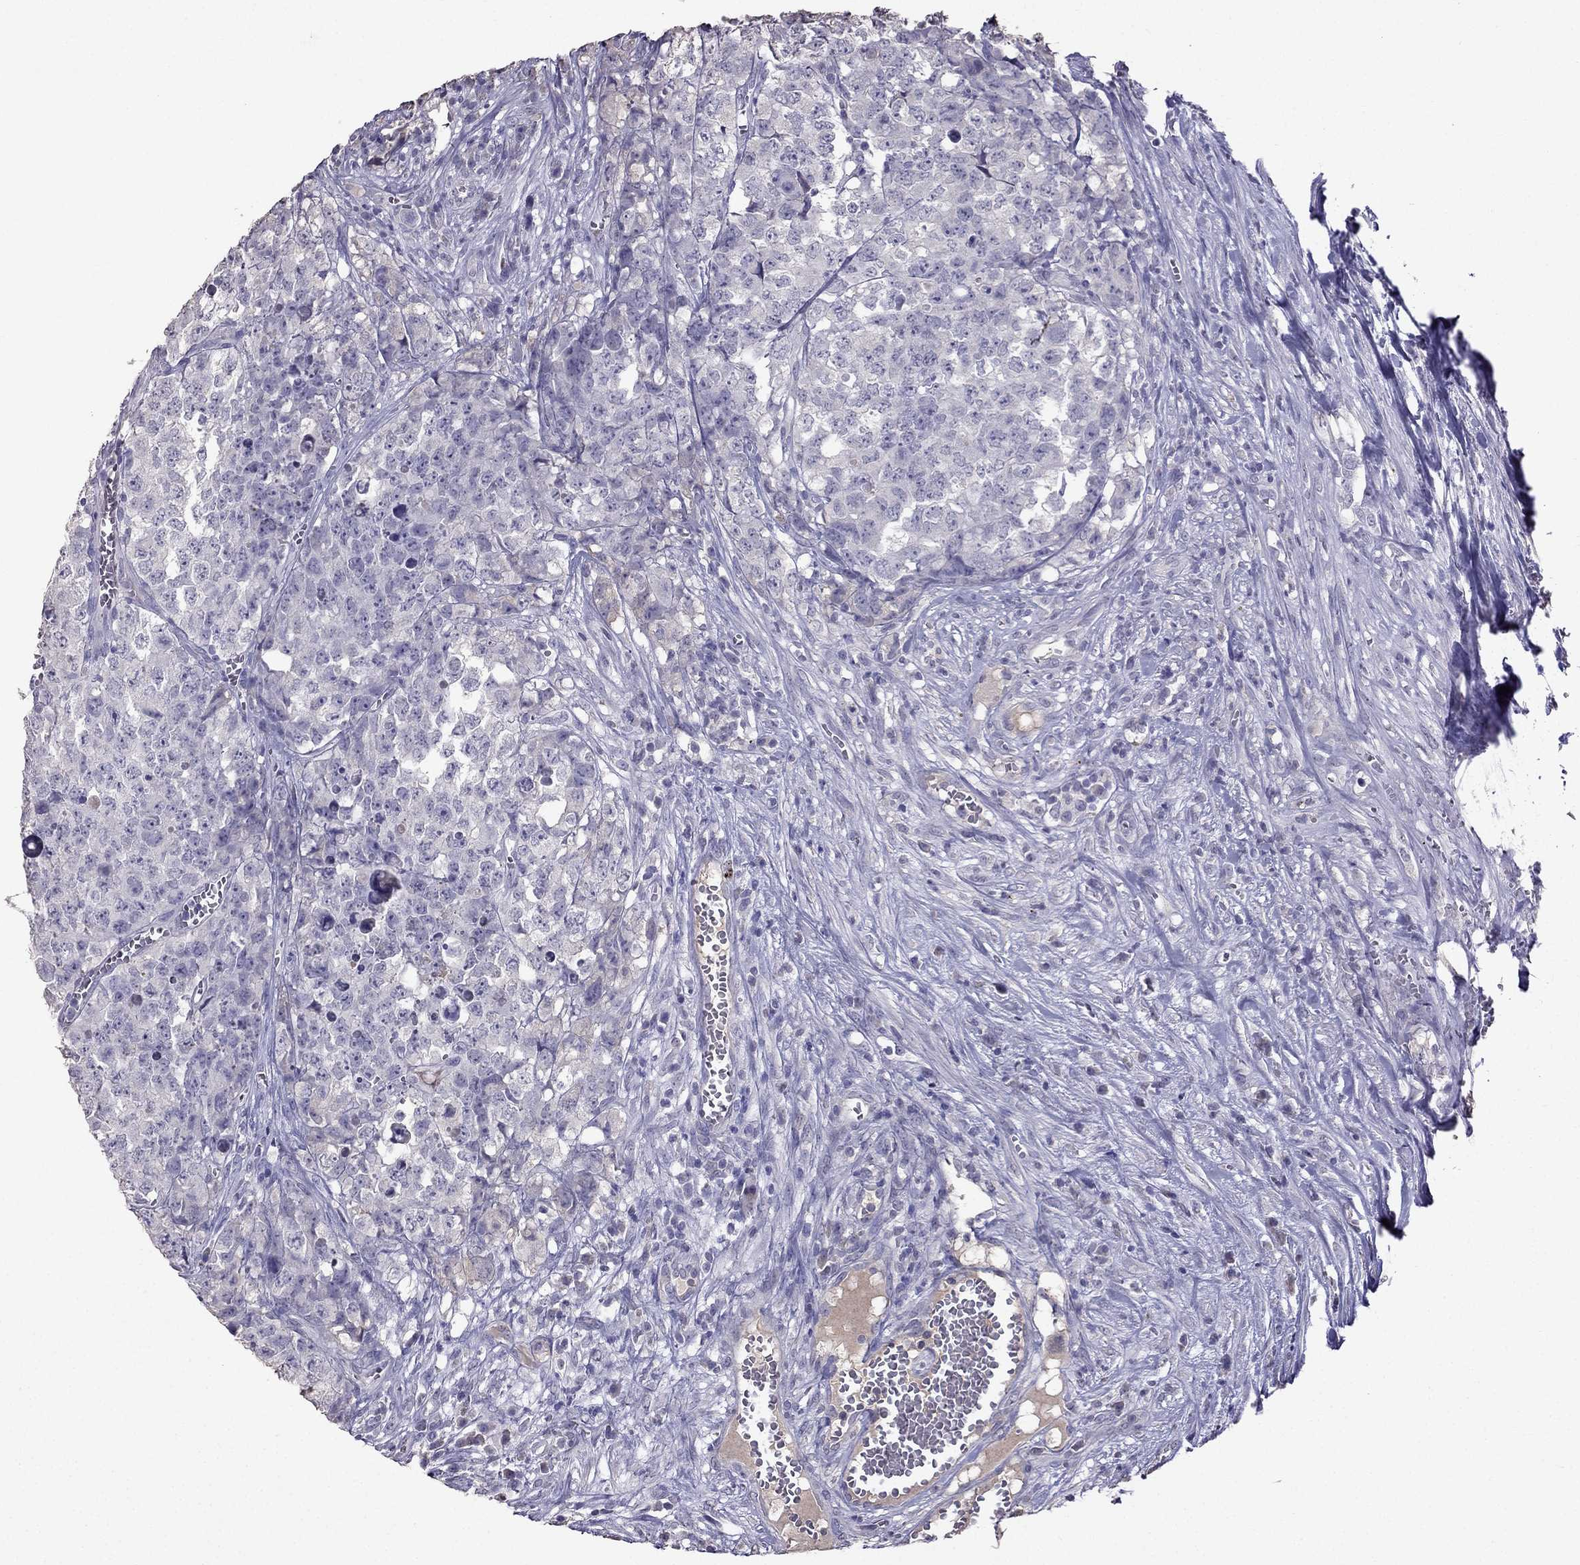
{"staining": {"intensity": "negative", "quantity": "none", "location": "none"}, "tissue": "testis cancer", "cell_type": "Tumor cells", "image_type": "cancer", "snomed": [{"axis": "morphology", "description": "Carcinoma, Embryonal, NOS"}, {"axis": "topography", "description": "Testis"}], "caption": "The image exhibits no staining of tumor cells in embryonal carcinoma (testis). Nuclei are stained in blue.", "gene": "SCG5", "patient": {"sex": "male", "age": 23}}